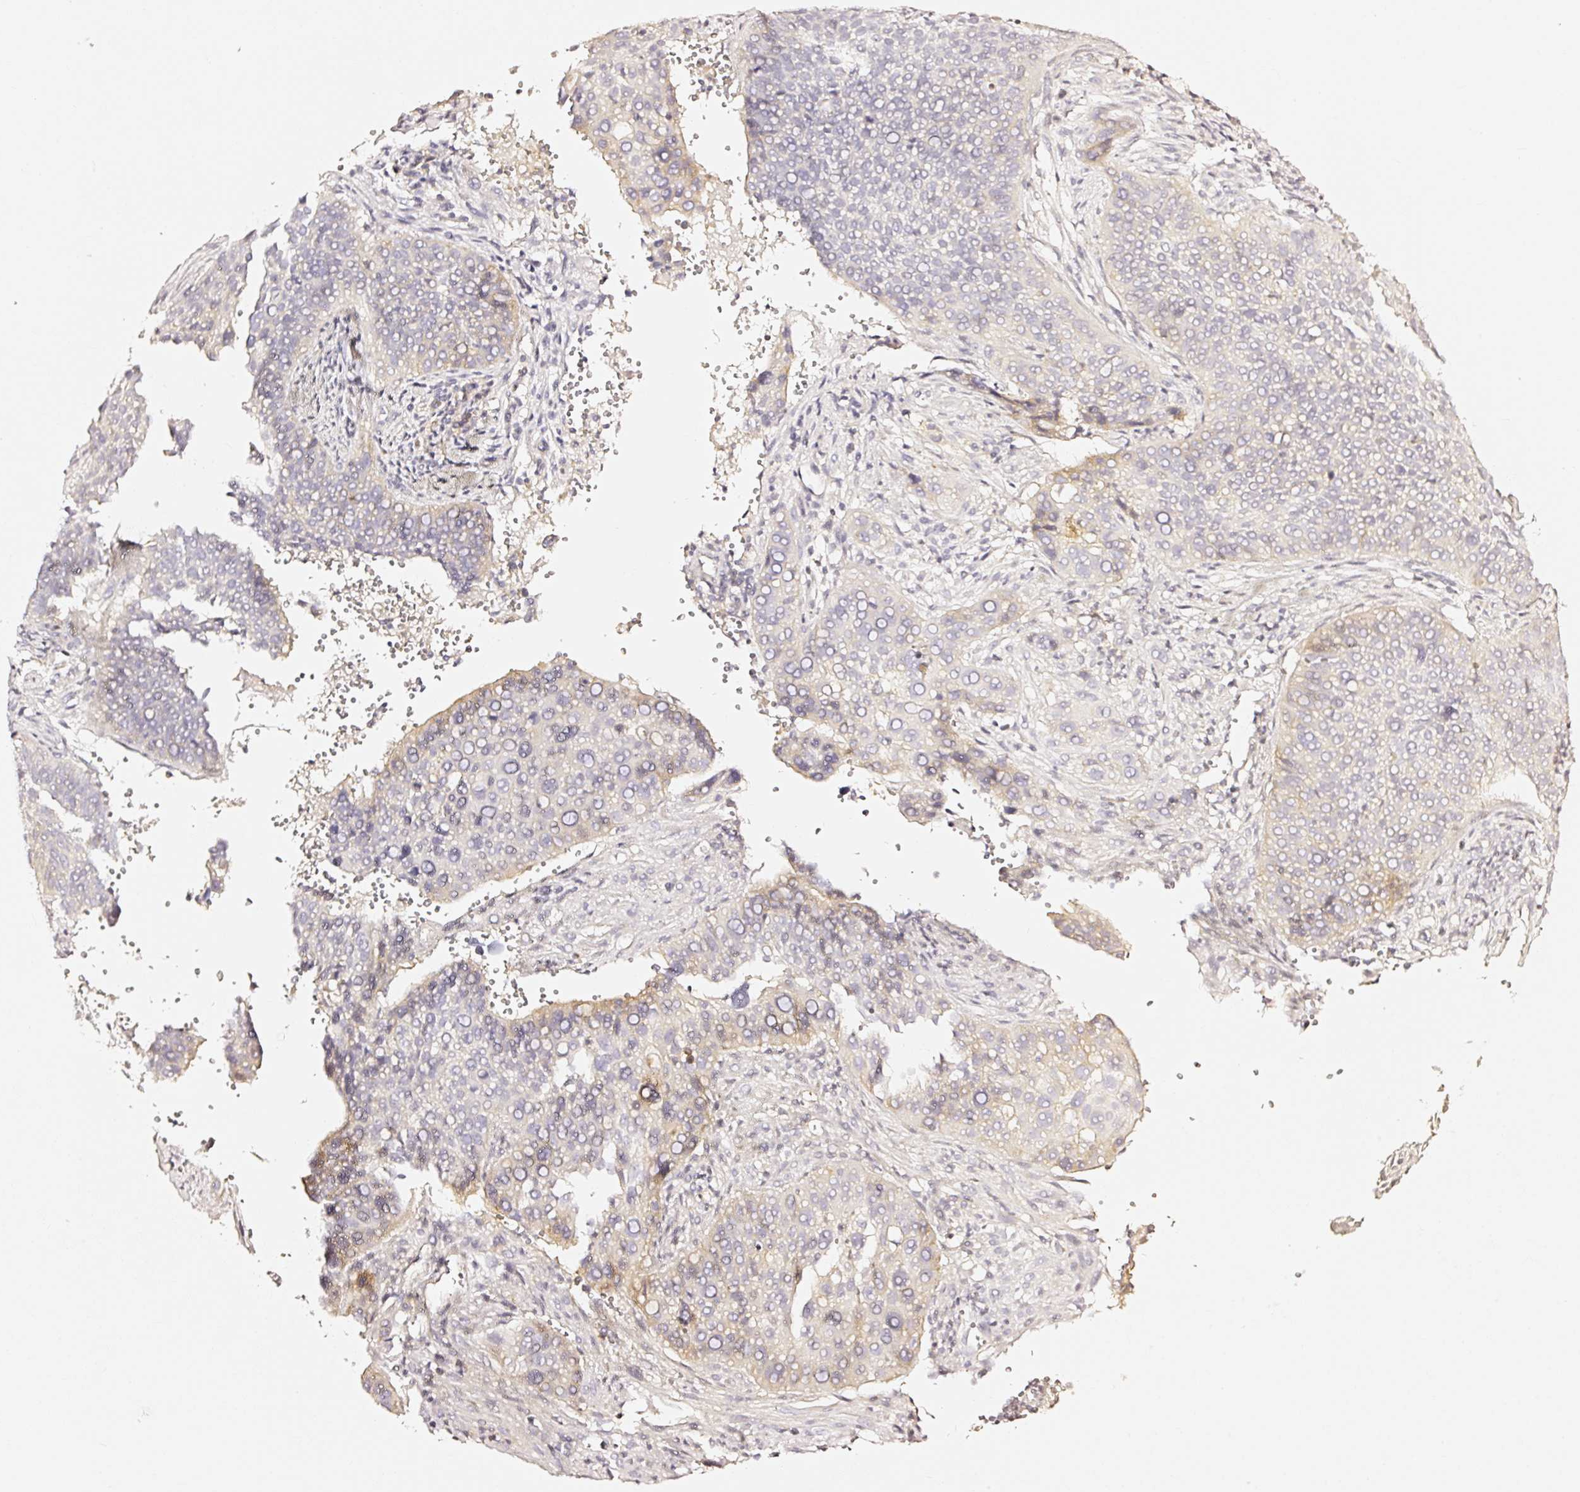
{"staining": {"intensity": "negative", "quantity": "none", "location": "none"}, "tissue": "cervical cancer", "cell_type": "Tumor cells", "image_type": "cancer", "snomed": [{"axis": "morphology", "description": "Squamous cell carcinoma, NOS"}, {"axis": "topography", "description": "Cervix"}], "caption": "An image of squamous cell carcinoma (cervical) stained for a protein reveals no brown staining in tumor cells. The staining is performed using DAB (3,3'-diaminobenzidine) brown chromogen with nuclei counter-stained in using hematoxylin.", "gene": "CD47", "patient": {"sex": "female", "age": 34}}